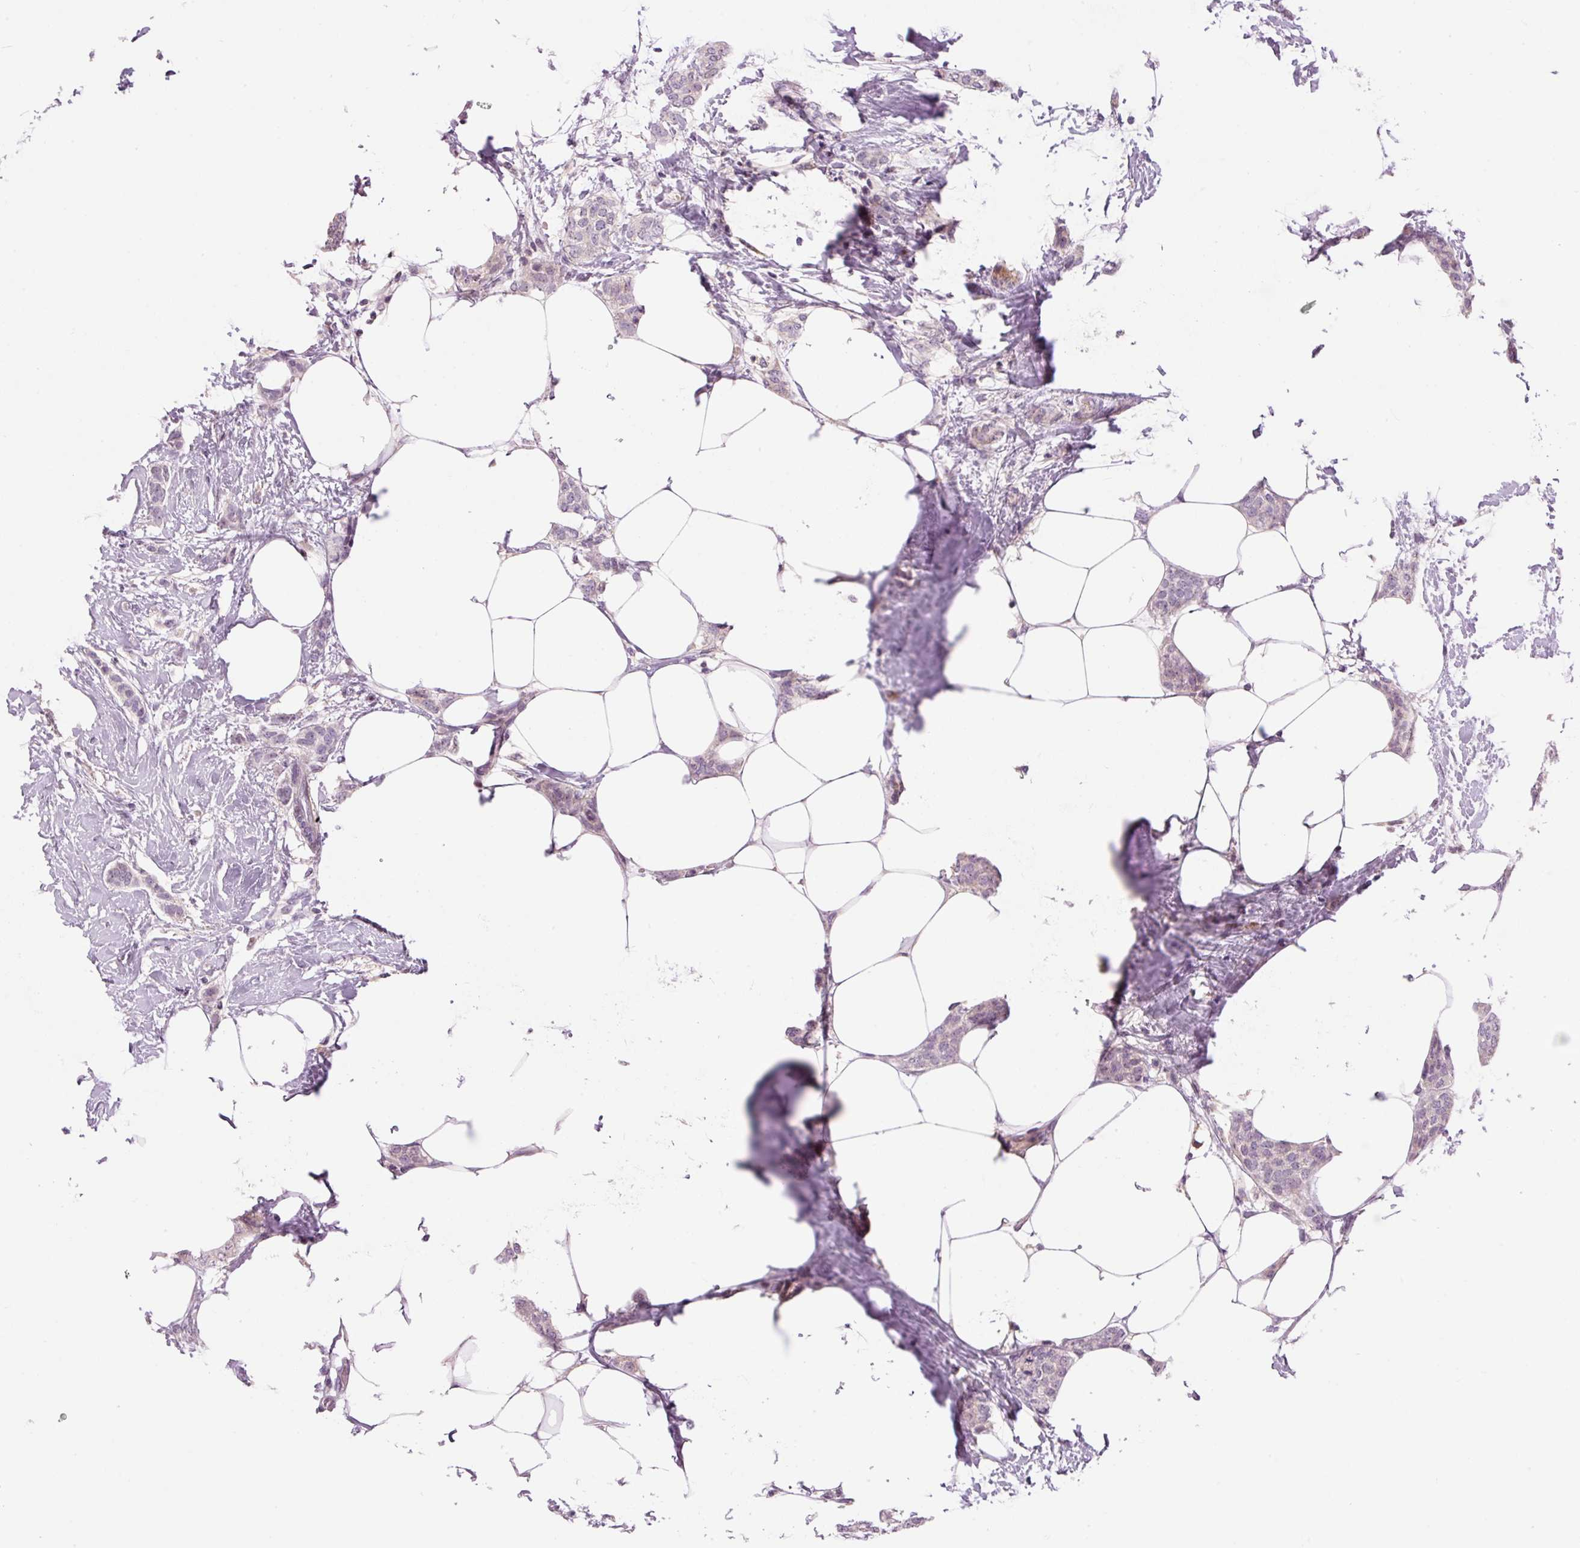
{"staining": {"intensity": "negative", "quantity": "none", "location": "none"}, "tissue": "breast cancer", "cell_type": "Tumor cells", "image_type": "cancer", "snomed": [{"axis": "morphology", "description": "Duct carcinoma"}, {"axis": "topography", "description": "Breast"}], "caption": "High magnification brightfield microscopy of breast cancer stained with DAB (brown) and counterstained with hematoxylin (blue): tumor cells show no significant staining.", "gene": "HNF1A", "patient": {"sex": "female", "age": 72}}